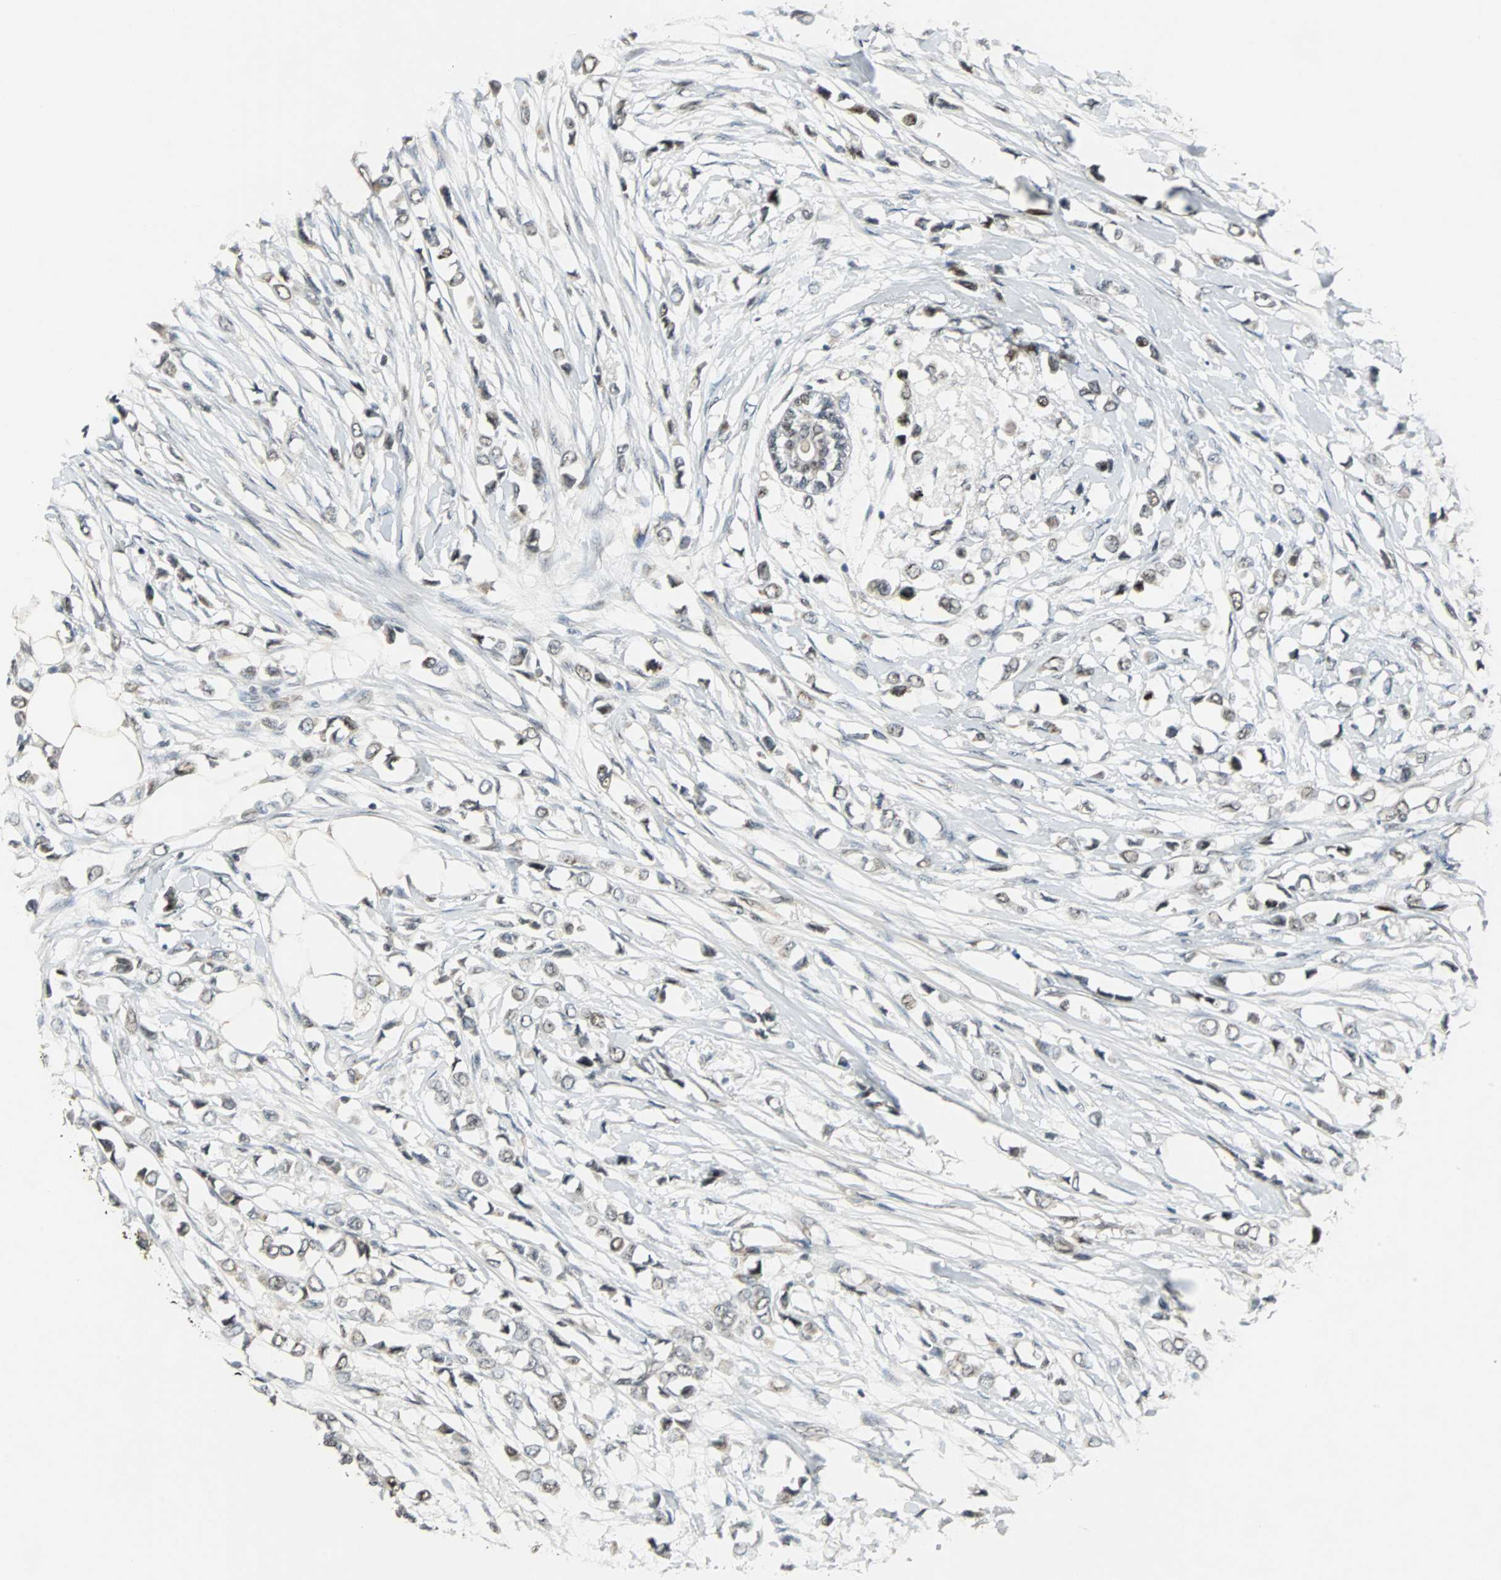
{"staining": {"intensity": "weak", "quantity": "<25%", "location": "nuclear"}, "tissue": "breast cancer", "cell_type": "Tumor cells", "image_type": "cancer", "snomed": [{"axis": "morphology", "description": "Lobular carcinoma"}, {"axis": "topography", "description": "Breast"}], "caption": "This is an immunohistochemistry micrograph of human breast lobular carcinoma. There is no positivity in tumor cells.", "gene": "MED4", "patient": {"sex": "female", "age": 51}}